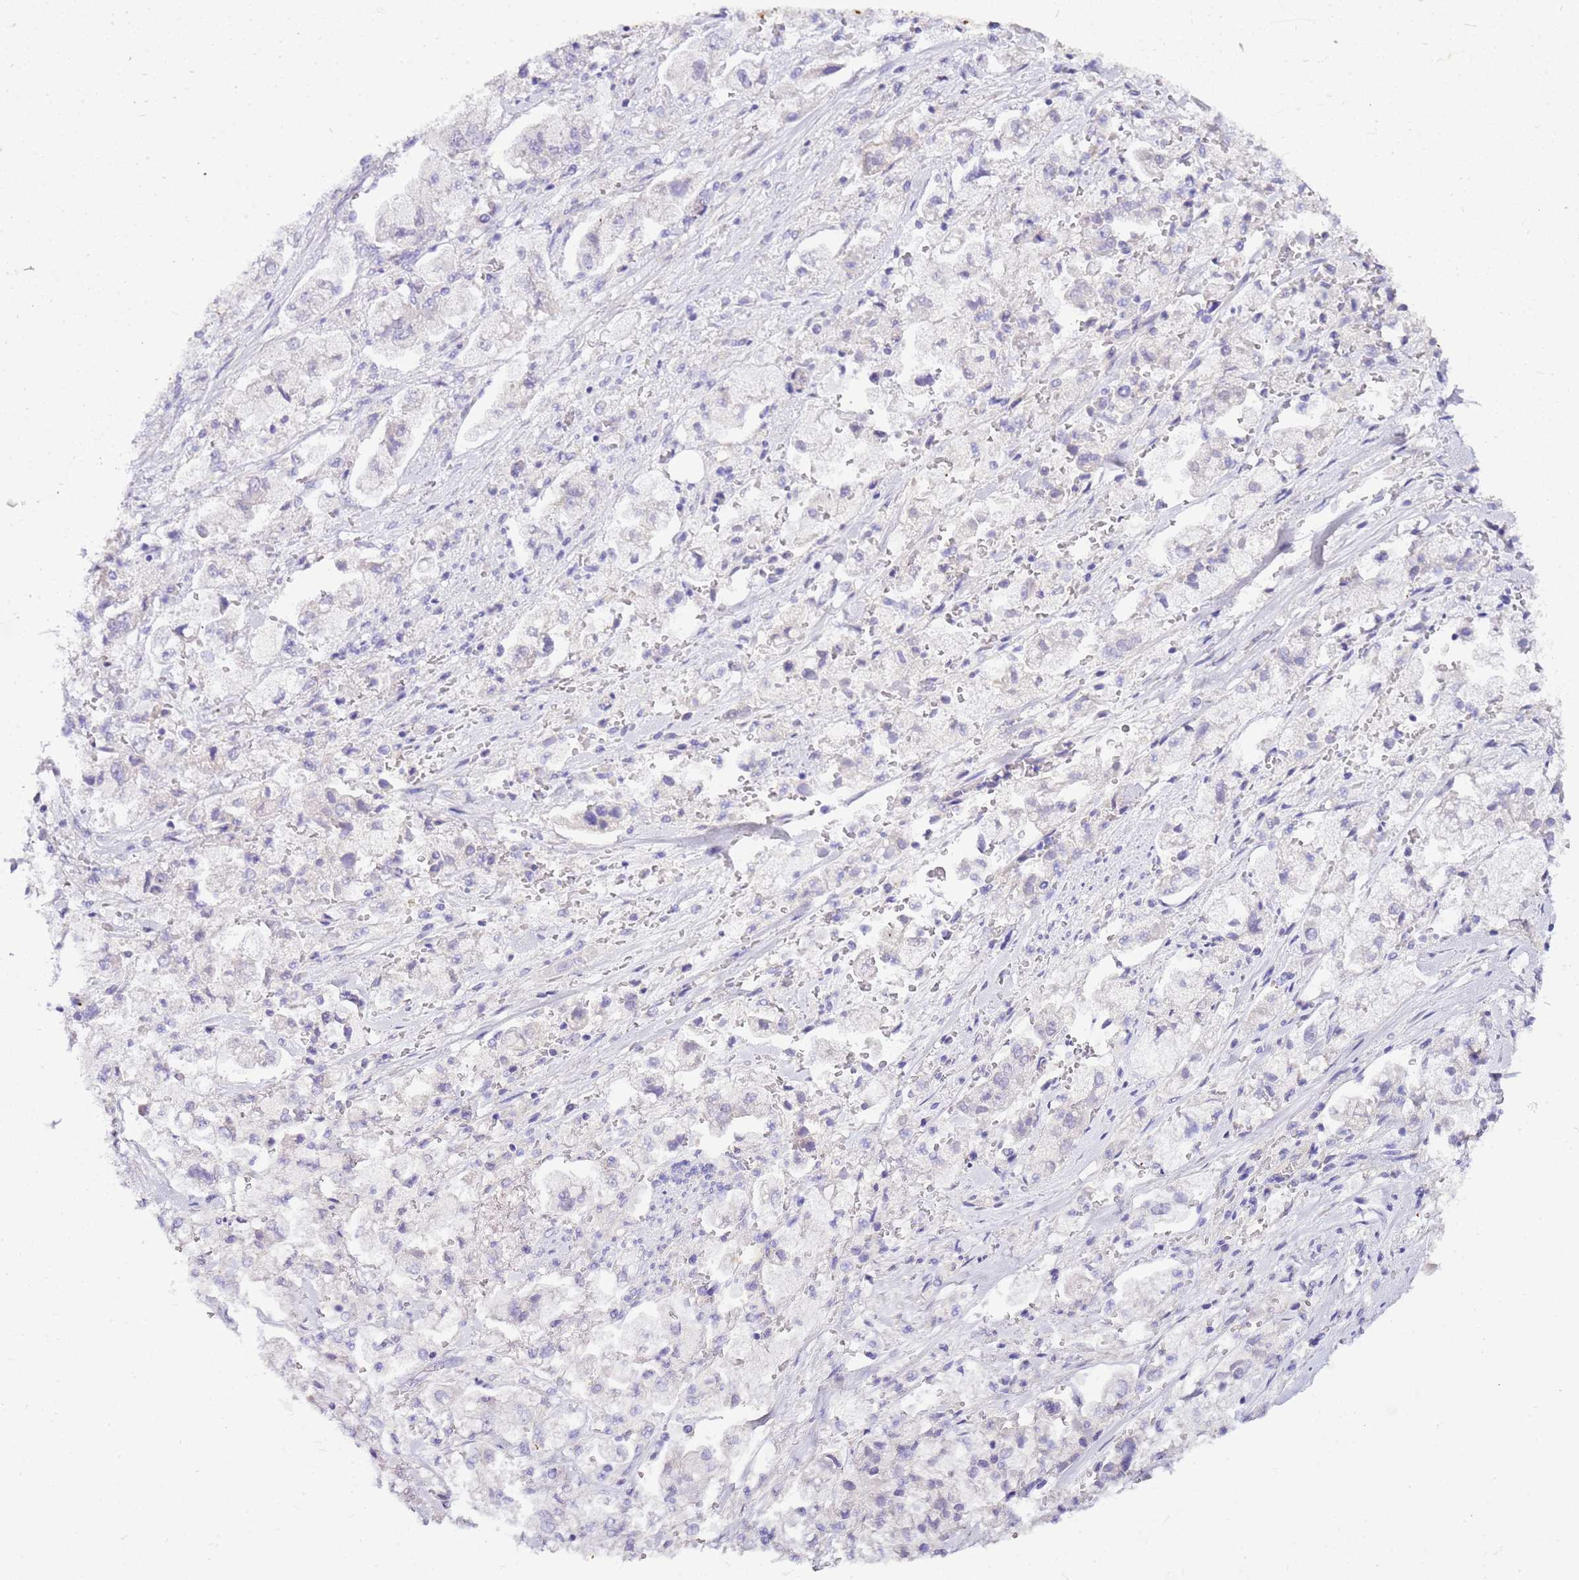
{"staining": {"intensity": "negative", "quantity": "none", "location": "none"}, "tissue": "stomach cancer", "cell_type": "Tumor cells", "image_type": "cancer", "snomed": [{"axis": "morphology", "description": "Adenocarcinoma, NOS"}, {"axis": "topography", "description": "Stomach"}], "caption": "Immunohistochemistry (IHC) of human stomach cancer (adenocarcinoma) displays no expression in tumor cells.", "gene": "DCDC2B", "patient": {"sex": "male", "age": 62}}